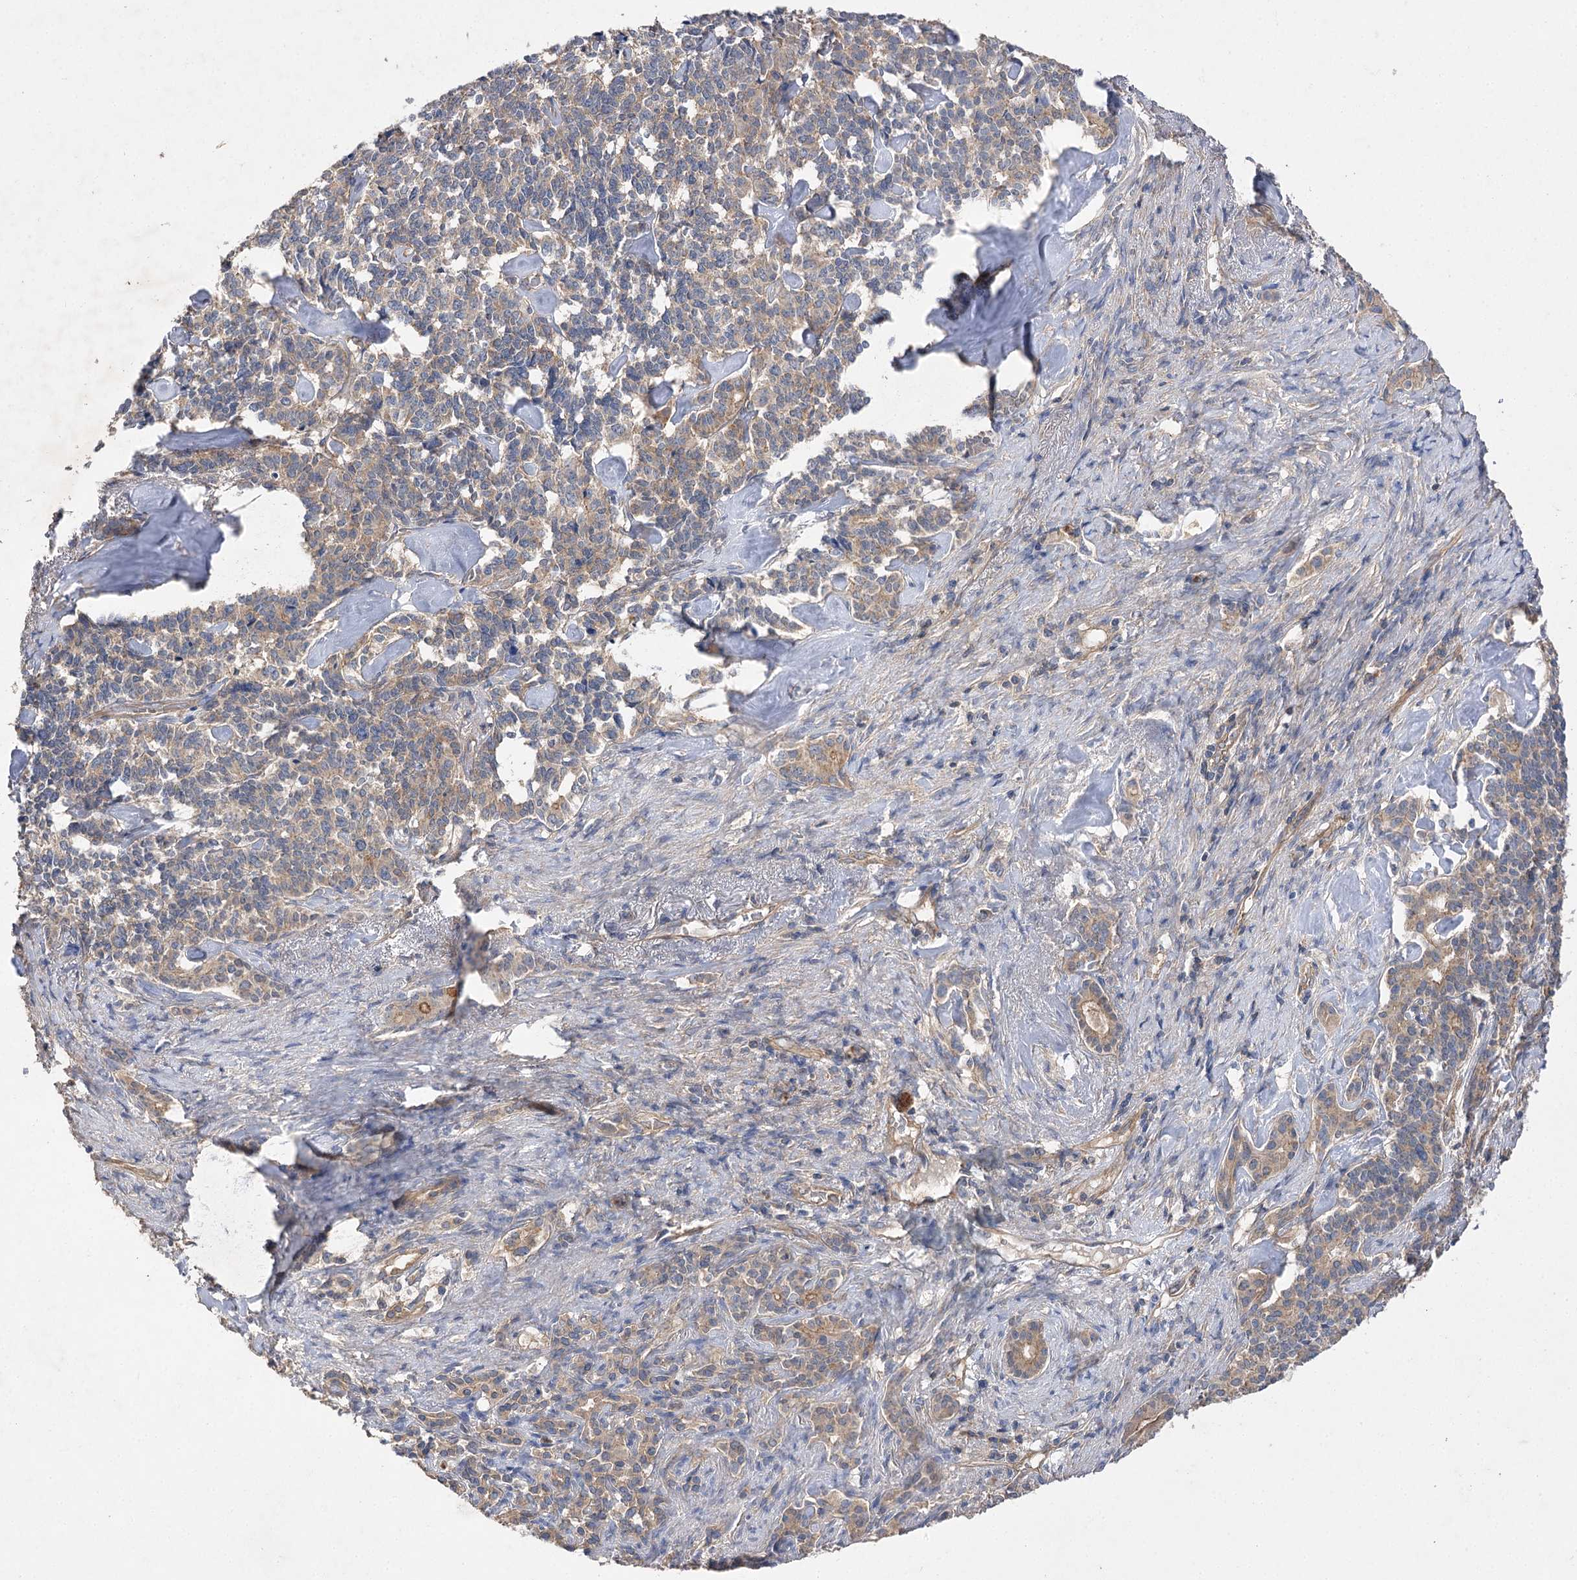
{"staining": {"intensity": "weak", "quantity": "<25%", "location": "cytoplasmic/membranous"}, "tissue": "pancreatic cancer", "cell_type": "Tumor cells", "image_type": "cancer", "snomed": [{"axis": "morphology", "description": "Adenocarcinoma, NOS"}, {"axis": "topography", "description": "Pancreas"}], "caption": "DAB immunohistochemical staining of pancreatic cancer (adenocarcinoma) shows no significant expression in tumor cells.", "gene": "BCR", "patient": {"sex": "female", "age": 74}}